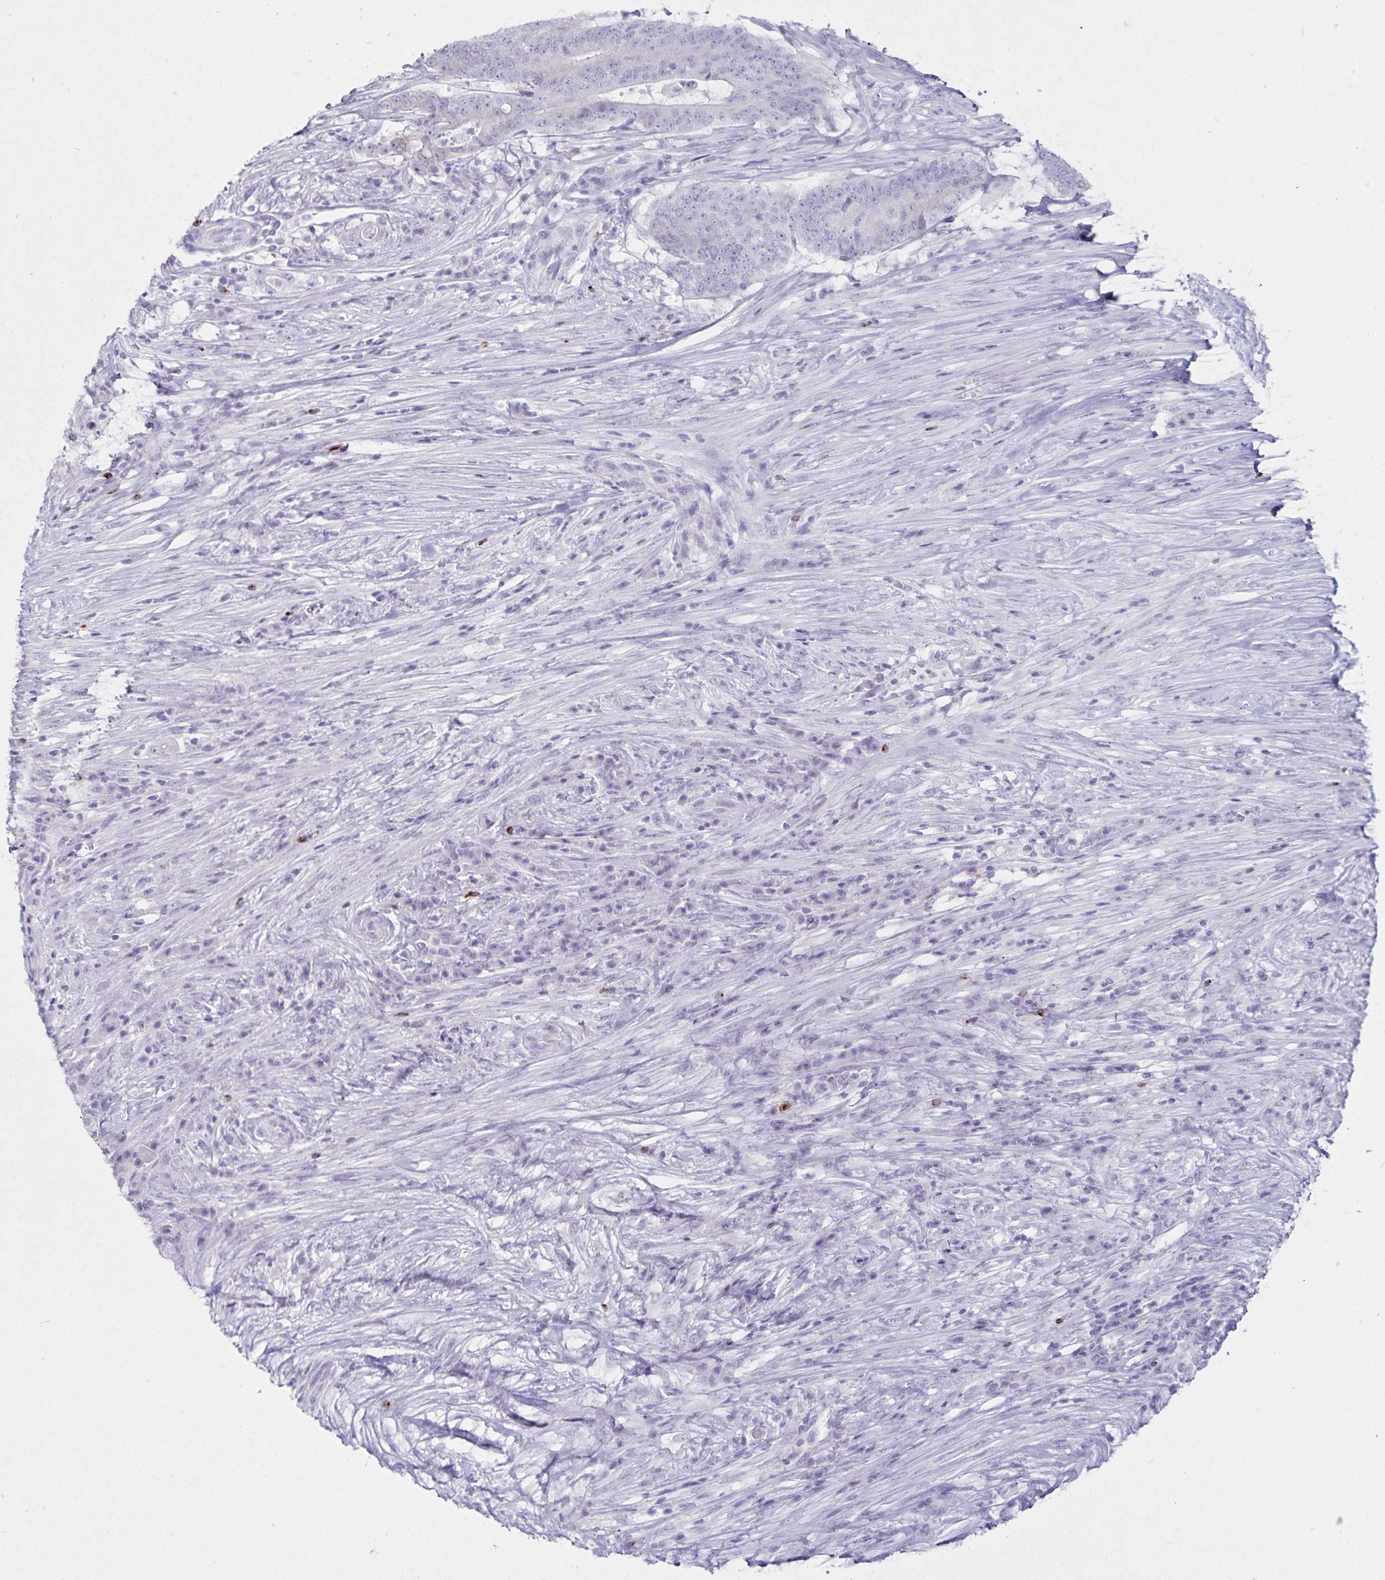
{"staining": {"intensity": "negative", "quantity": "none", "location": "none"}, "tissue": "colorectal cancer", "cell_type": "Tumor cells", "image_type": "cancer", "snomed": [{"axis": "morphology", "description": "Adenocarcinoma, NOS"}, {"axis": "topography", "description": "Colon"}], "caption": "Tumor cells show no significant protein positivity in colorectal cancer.", "gene": "GNLY", "patient": {"sex": "female", "age": 43}}